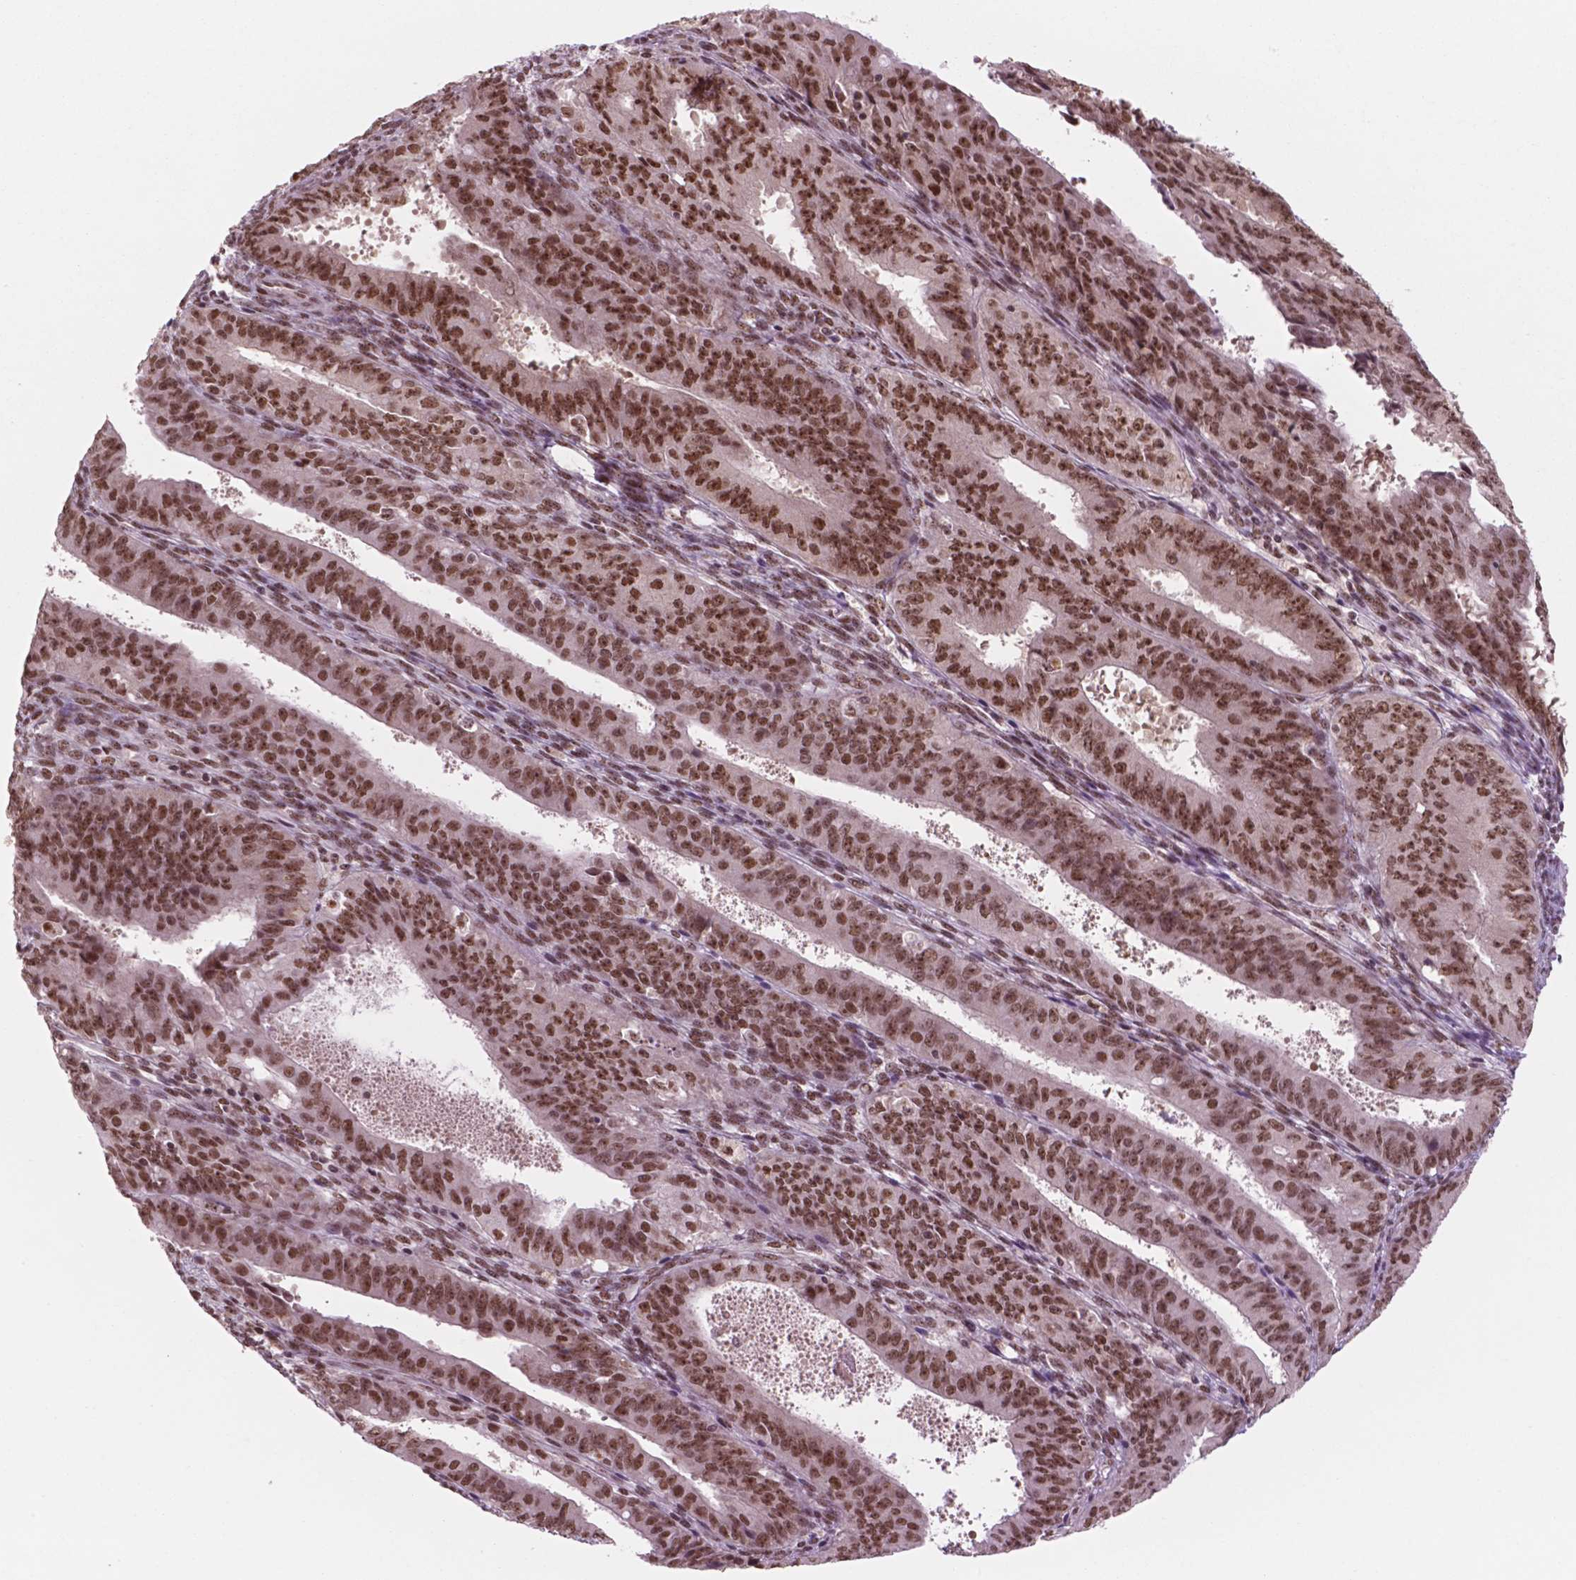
{"staining": {"intensity": "moderate", "quantity": ">75%", "location": "nuclear"}, "tissue": "ovarian cancer", "cell_type": "Tumor cells", "image_type": "cancer", "snomed": [{"axis": "morphology", "description": "Carcinoma, endometroid"}, {"axis": "topography", "description": "Ovary"}], "caption": "Brown immunohistochemical staining in human ovarian cancer demonstrates moderate nuclear positivity in approximately >75% of tumor cells.", "gene": "POLR2E", "patient": {"sex": "female", "age": 42}}